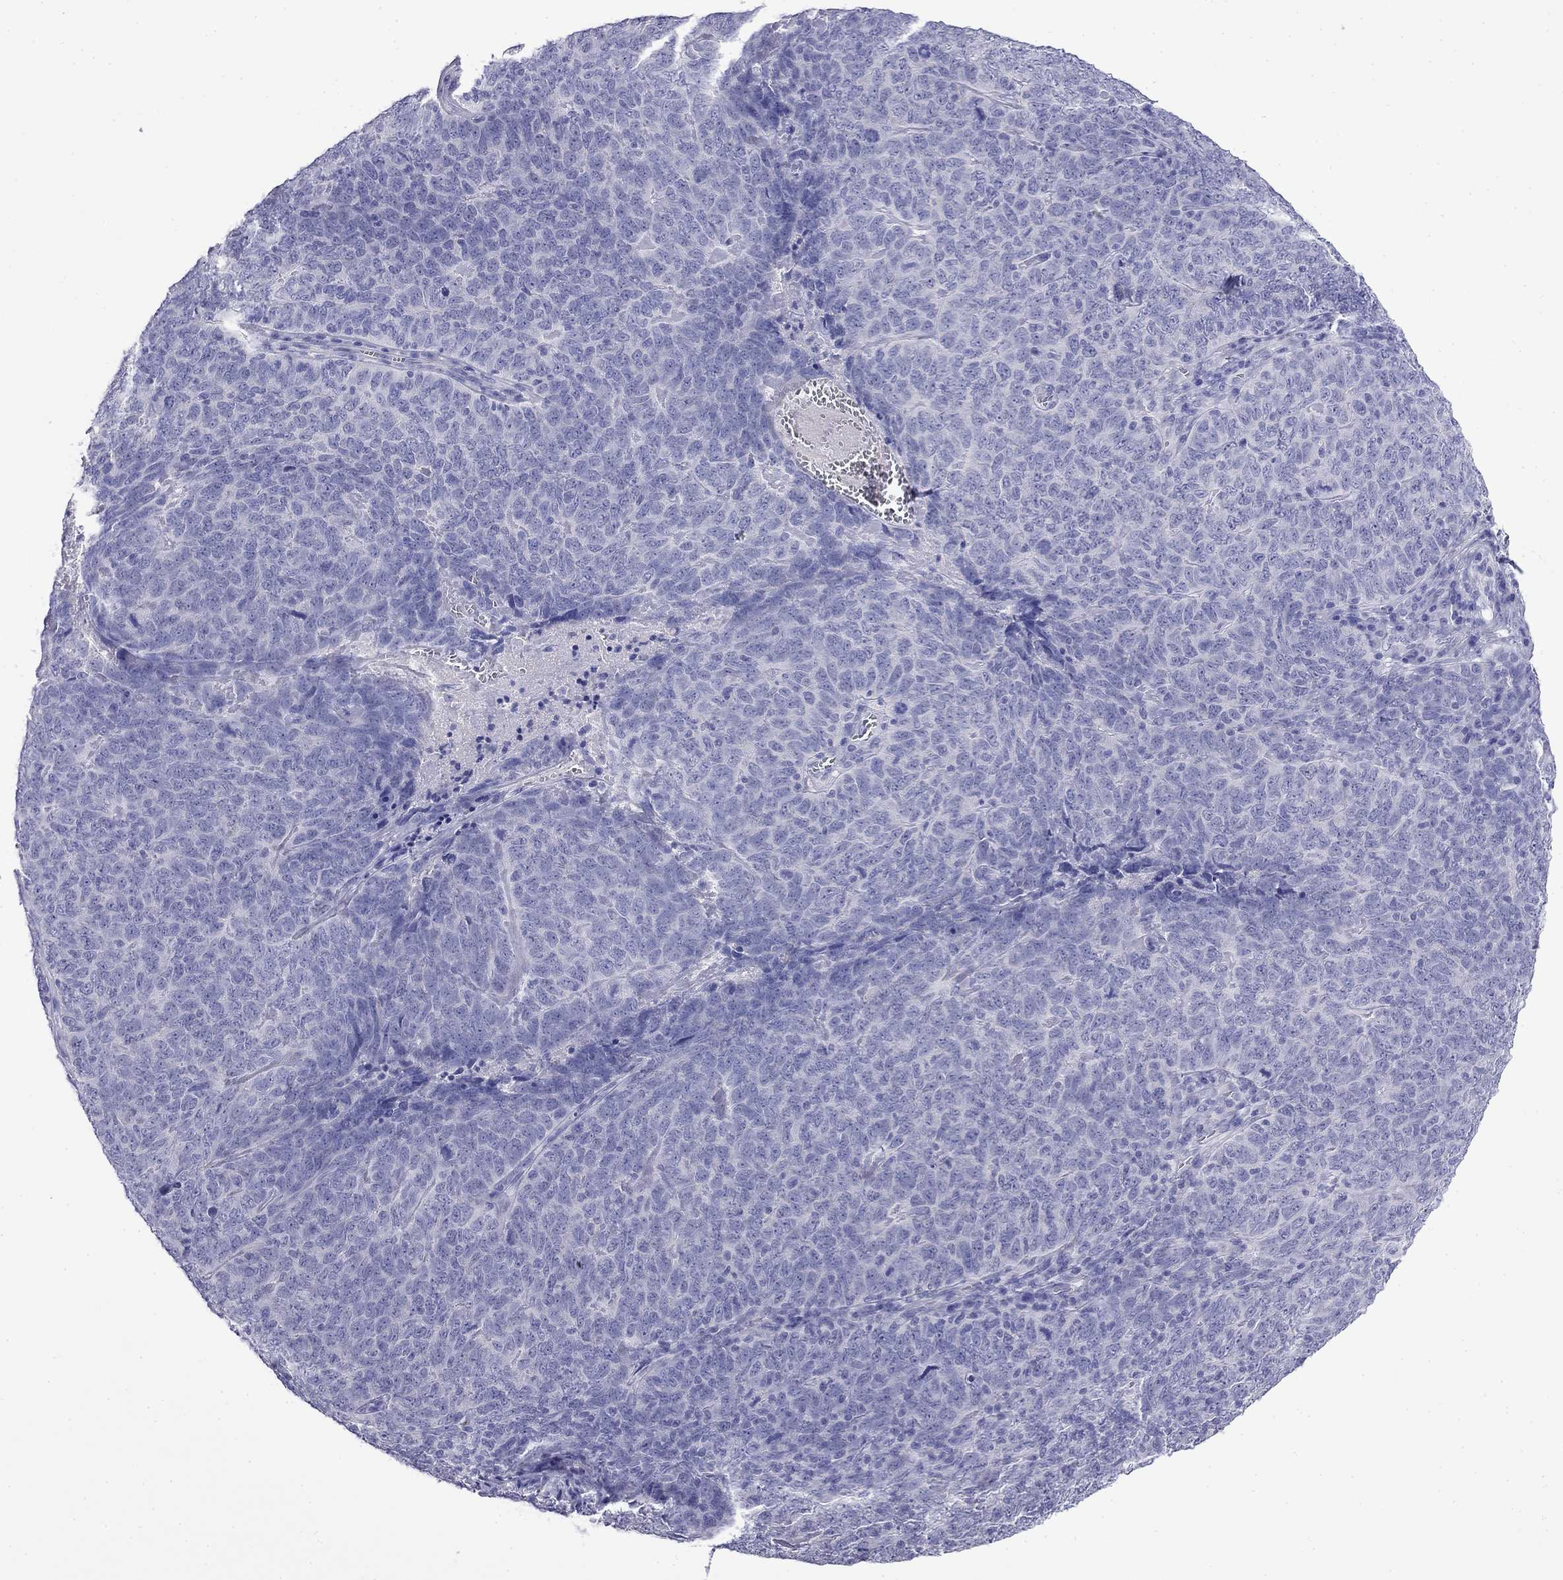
{"staining": {"intensity": "negative", "quantity": "none", "location": "none"}, "tissue": "skin cancer", "cell_type": "Tumor cells", "image_type": "cancer", "snomed": [{"axis": "morphology", "description": "Squamous cell carcinoma, NOS"}, {"axis": "topography", "description": "Skin"}, {"axis": "topography", "description": "Anal"}], "caption": "Tumor cells are negative for protein expression in human squamous cell carcinoma (skin).", "gene": "MYO15A", "patient": {"sex": "female", "age": 51}}